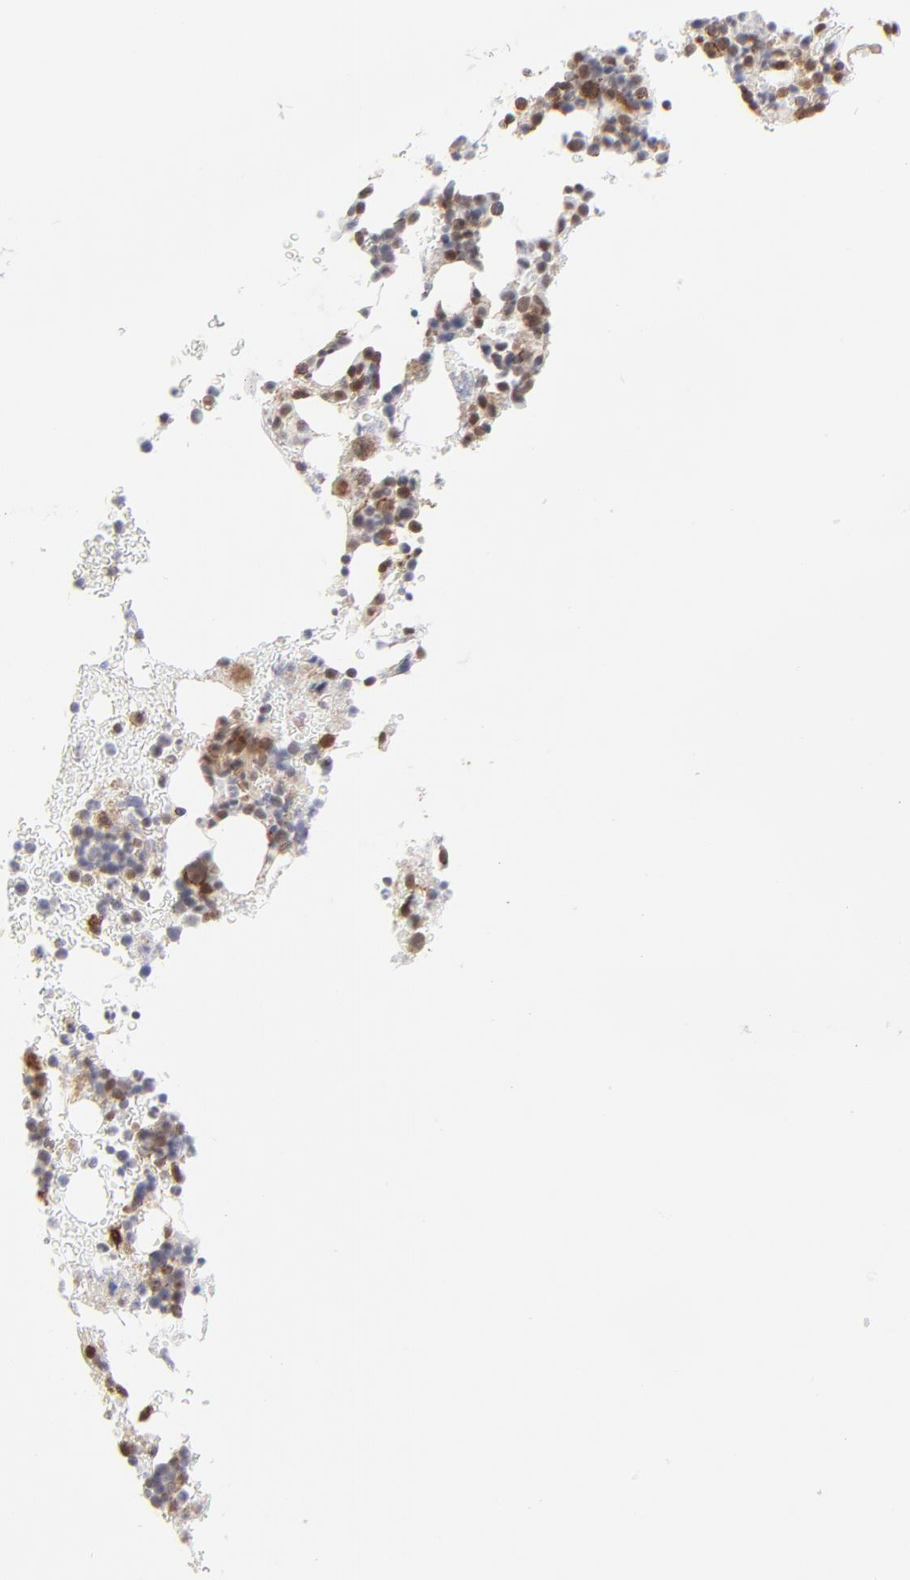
{"staining": {"intensity": "moderate", "quantity": "25%-75%", "location": "cytoplasmic/membranous,nuclear"}, "tissue": "bone marrow", "cell_type": "Hematopoietic cells", "image_type": "normal", "snomed": [{"axis": "morphology", "description": "Normal tissue, NOS"}, {"axis": "topography", "description": "Bone marrow"}], "caption": "A micrograph of bone marrow stained for a protein displays moderate cytoplasmic/membranous,nuclear brown staining in hematopoietic cells.", "gene": "NBN", "patient": {"sex": "male", "age": 17}}